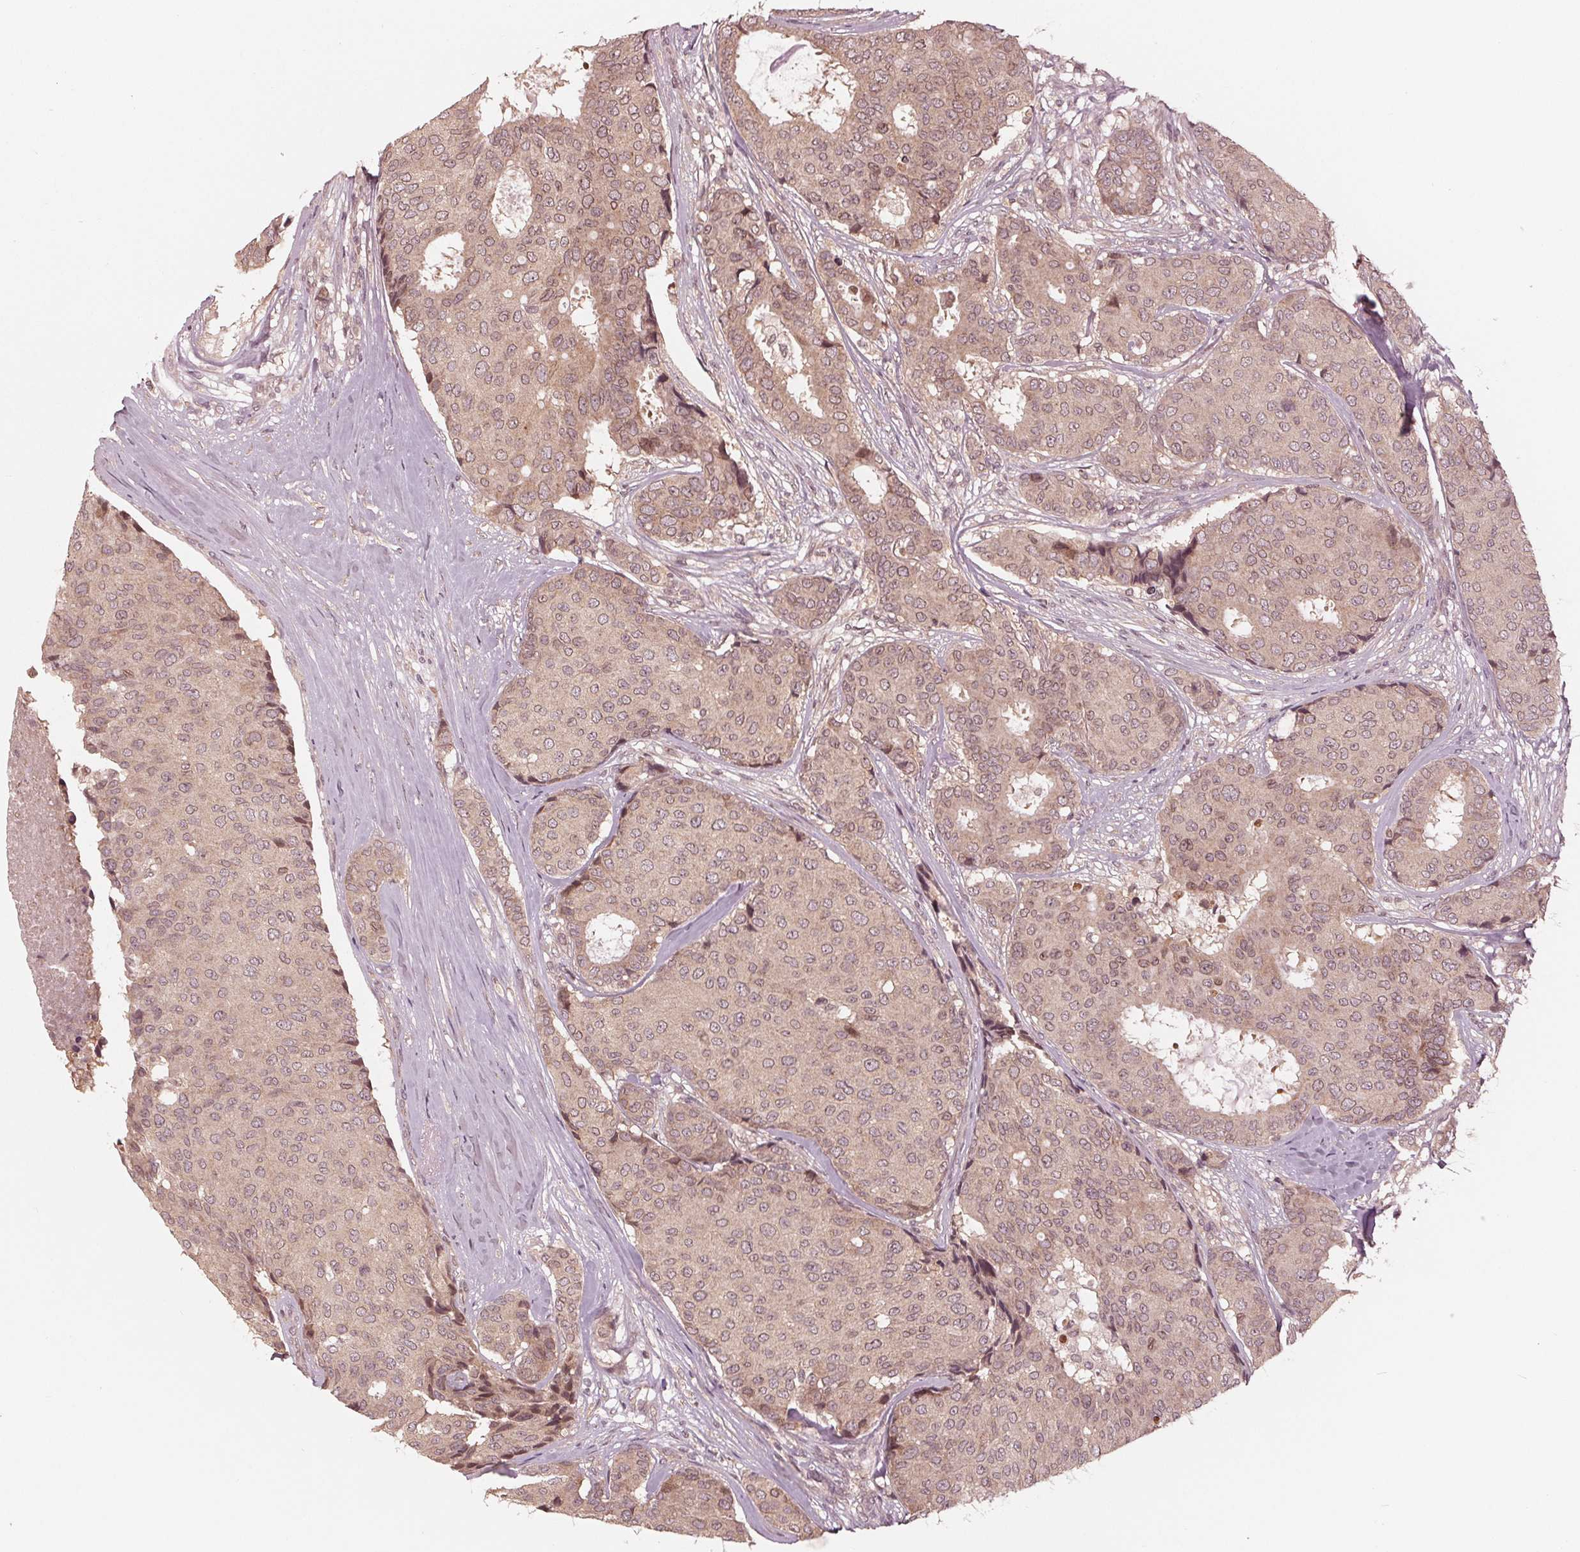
{"staining": {"intensity": "weak", "quantity": ">75%", "location": "cytoplasmic/membranous,nuclear"}, "tissue": "breast cancer", "cell_type": "Tumor cells", "image_type": "cancer", "snomed": [{"axis": "morphology", "description": "Duct carcinoma"}, {"axis": "topography", "description": "Breast"}], "caption": "The histopathology image shows a brown stain indicating the presence of a protein in the cytoplasmic/membranous and nuclear of tumor cells in breast cancer.", "gene": "ZNF471", "patient": {"sex": "female", "age": 75}}